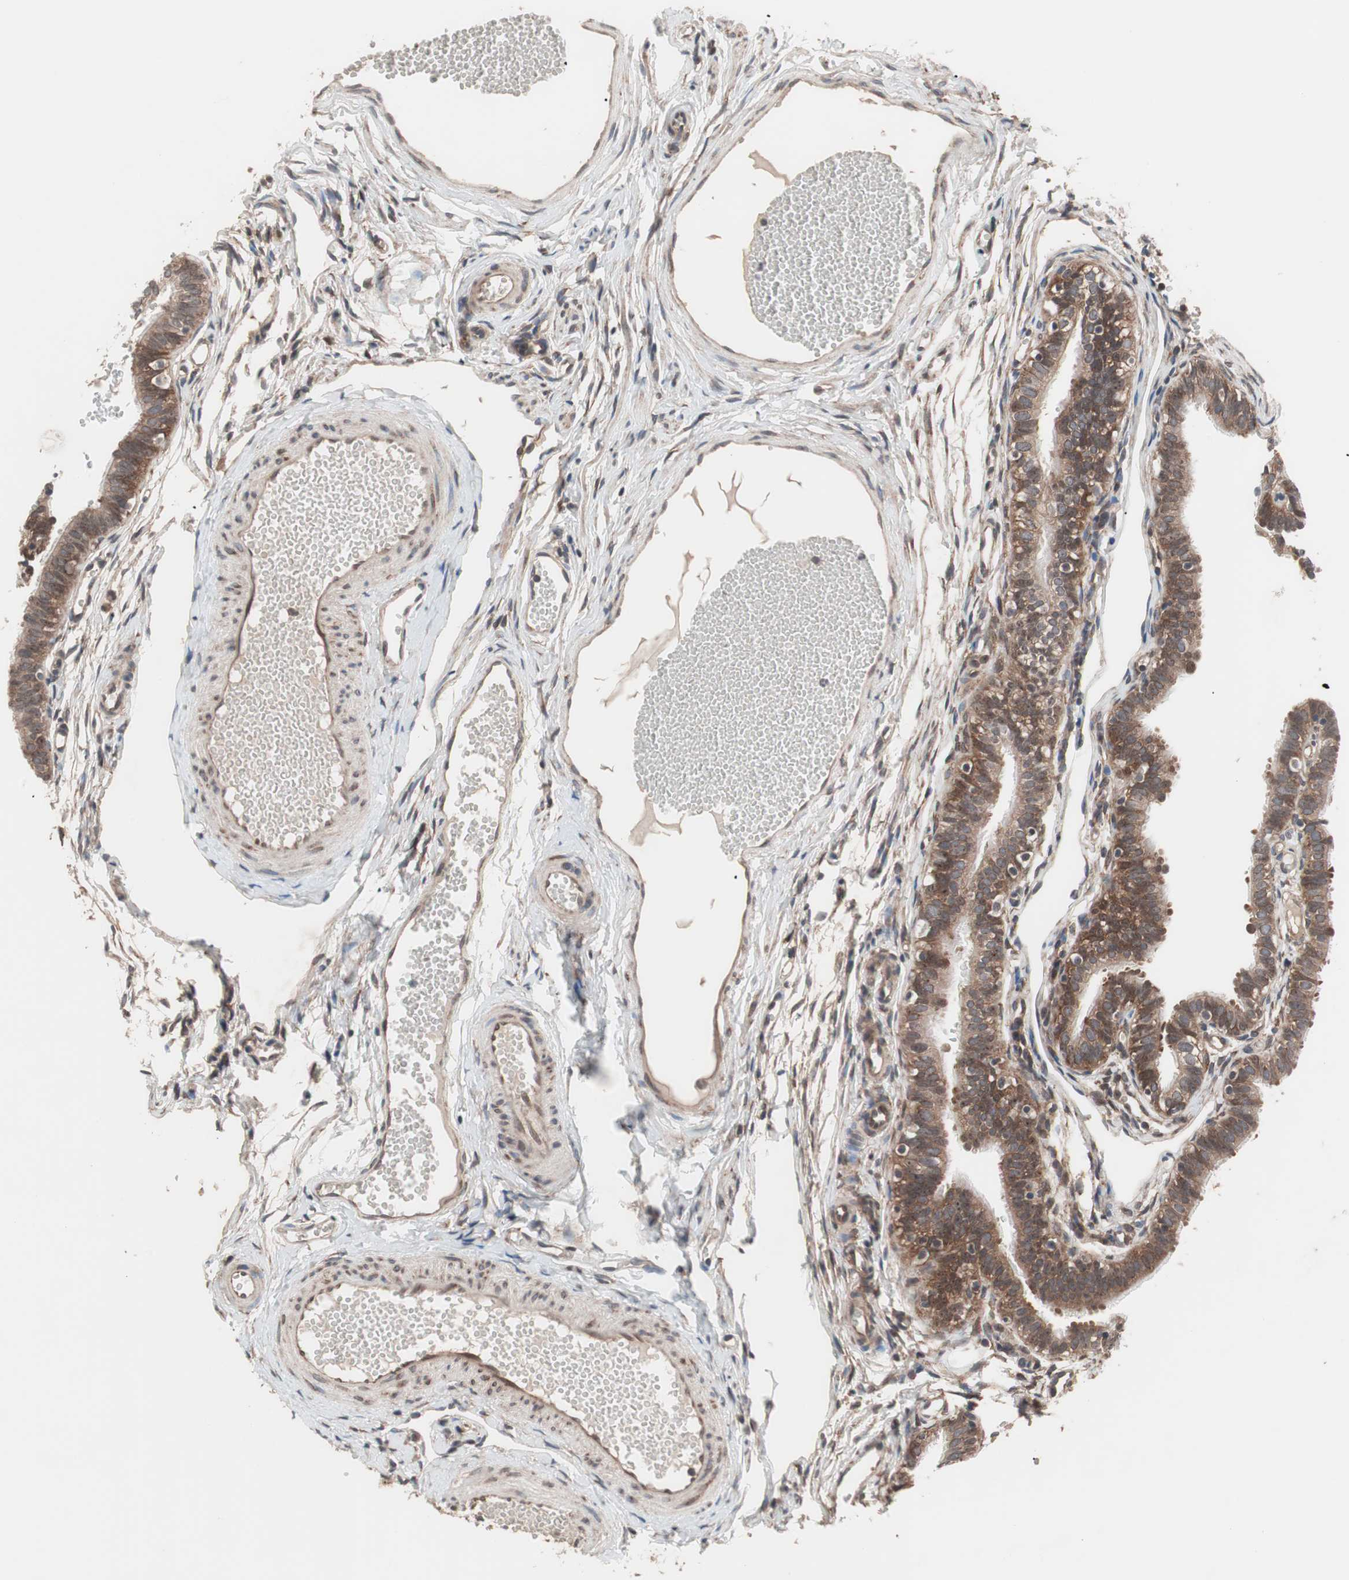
{"staining": {"intensity": "moderate", "quantity": ">75%", "location": "cytoplasmic/membranous"}, "tissue": "fallopian tube", "cell_type": "Glandular cells", "image_type": "normal", "snomed": [{"axis": "morphology", "description": "Normal tissue, NOS"}, {"axis": "topography", "description": "Fallopian tube"}, {"axis": "topography", "description": "Placenta"}], "caption": "A high-resolution photomicrograph shows immunohistochemistry staining of normal fallopian tube, which exhibits moderate cytoplasmic/membranous positivity in about >75% of glandular cells. (brown staining indicates protein expression, while blue staining denotes nuclei).", "gene": "IRS1", "patient": {"sex": "female", "age": 34}}